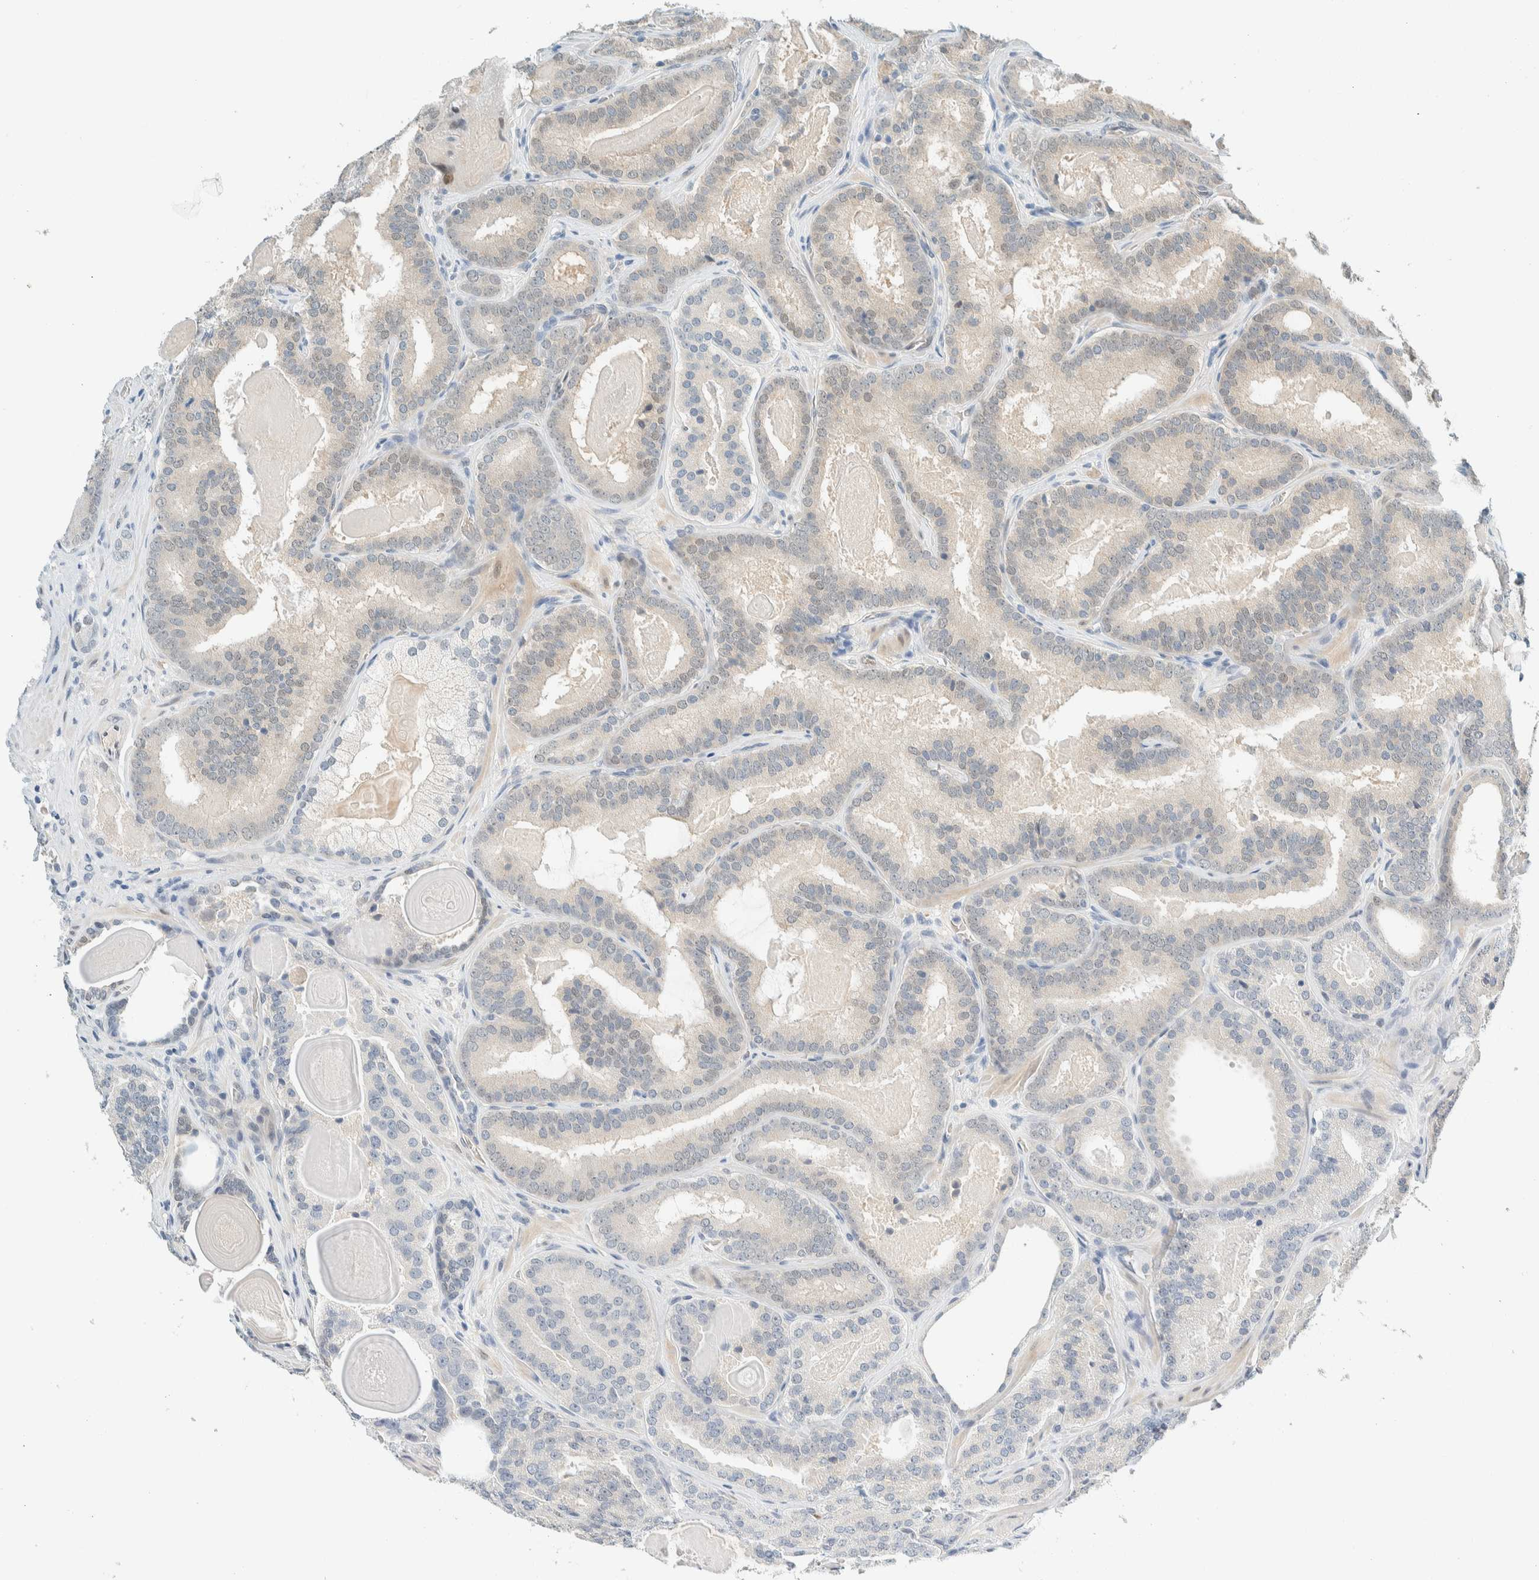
{"staining": {"intensity": "negative", "quantity": "none", "location": "none"}, "tissue": "prostate cancer", "cell_type": "Tumor cells", "image_type": "cancer", "snomed": [{"axis": "morphology", "description": "Adenocarcinoma, High grade"}, {"axis": "topography", "description": "Prostate"}], "caption": "Protein analysis of prostate cancer shows no significant staining in tumor cells.", "gene": "TSTD2", "patient": {"sex": "male", "age": 60}}